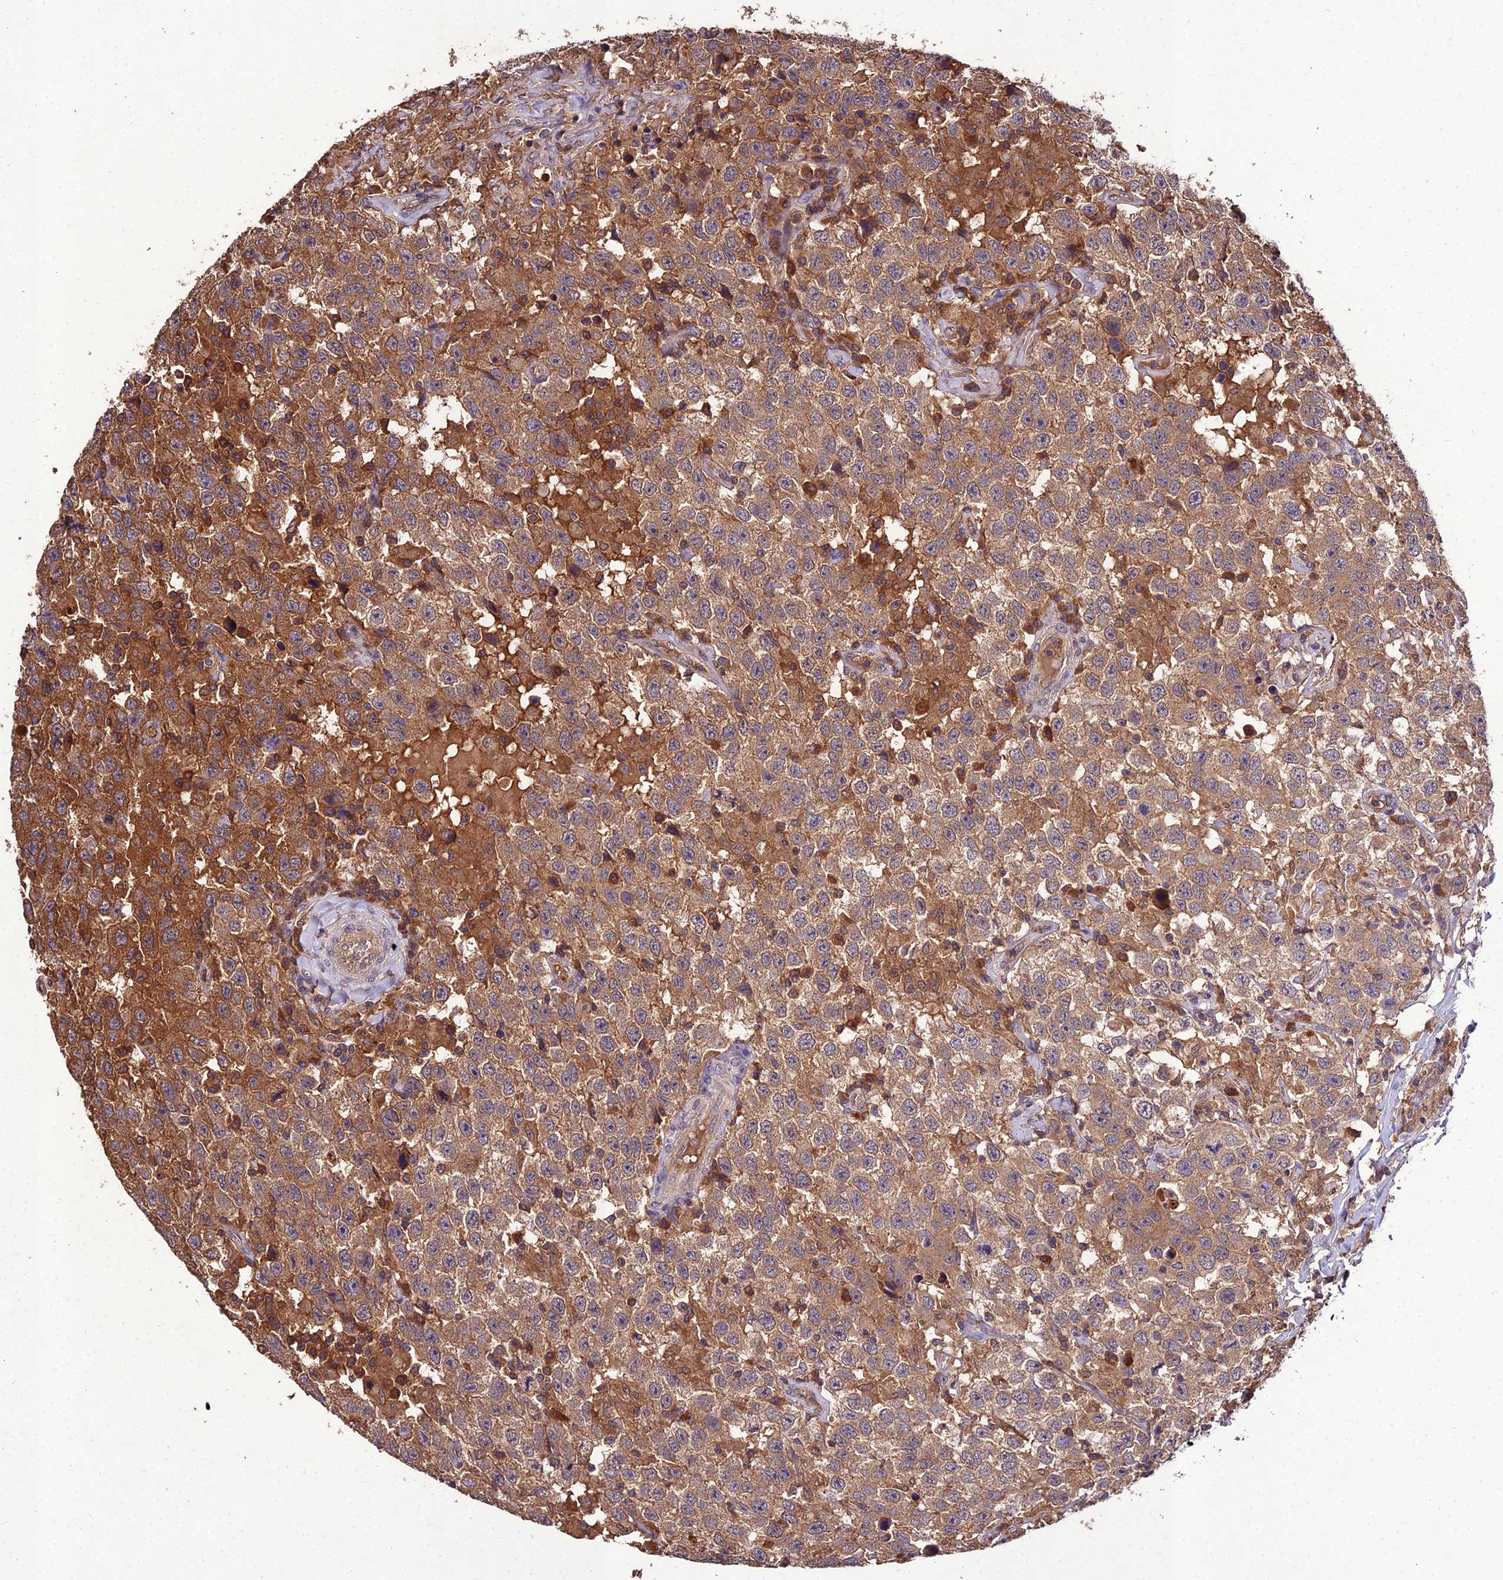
{"staining": {"intensity": "moderate", "quantity": ">75%", "location": "cytoplasmic/membranous"}, "tissue": "testis cancer", "cell_type": "Tumor cells", "image_type": "cancer", "snomed": [{"axis": "morphology", "description": "Seminoma, NOS"}, {"axis": "topography", "description": "Testis"}], "caption": "Protein expression analysis of seminoma (testis) exhibits moderate cytoplasmic/membranous staining in about >75% of tumor cells.", "gene": "TMEM258", "patient": {"sex": "male", "age": 41}}